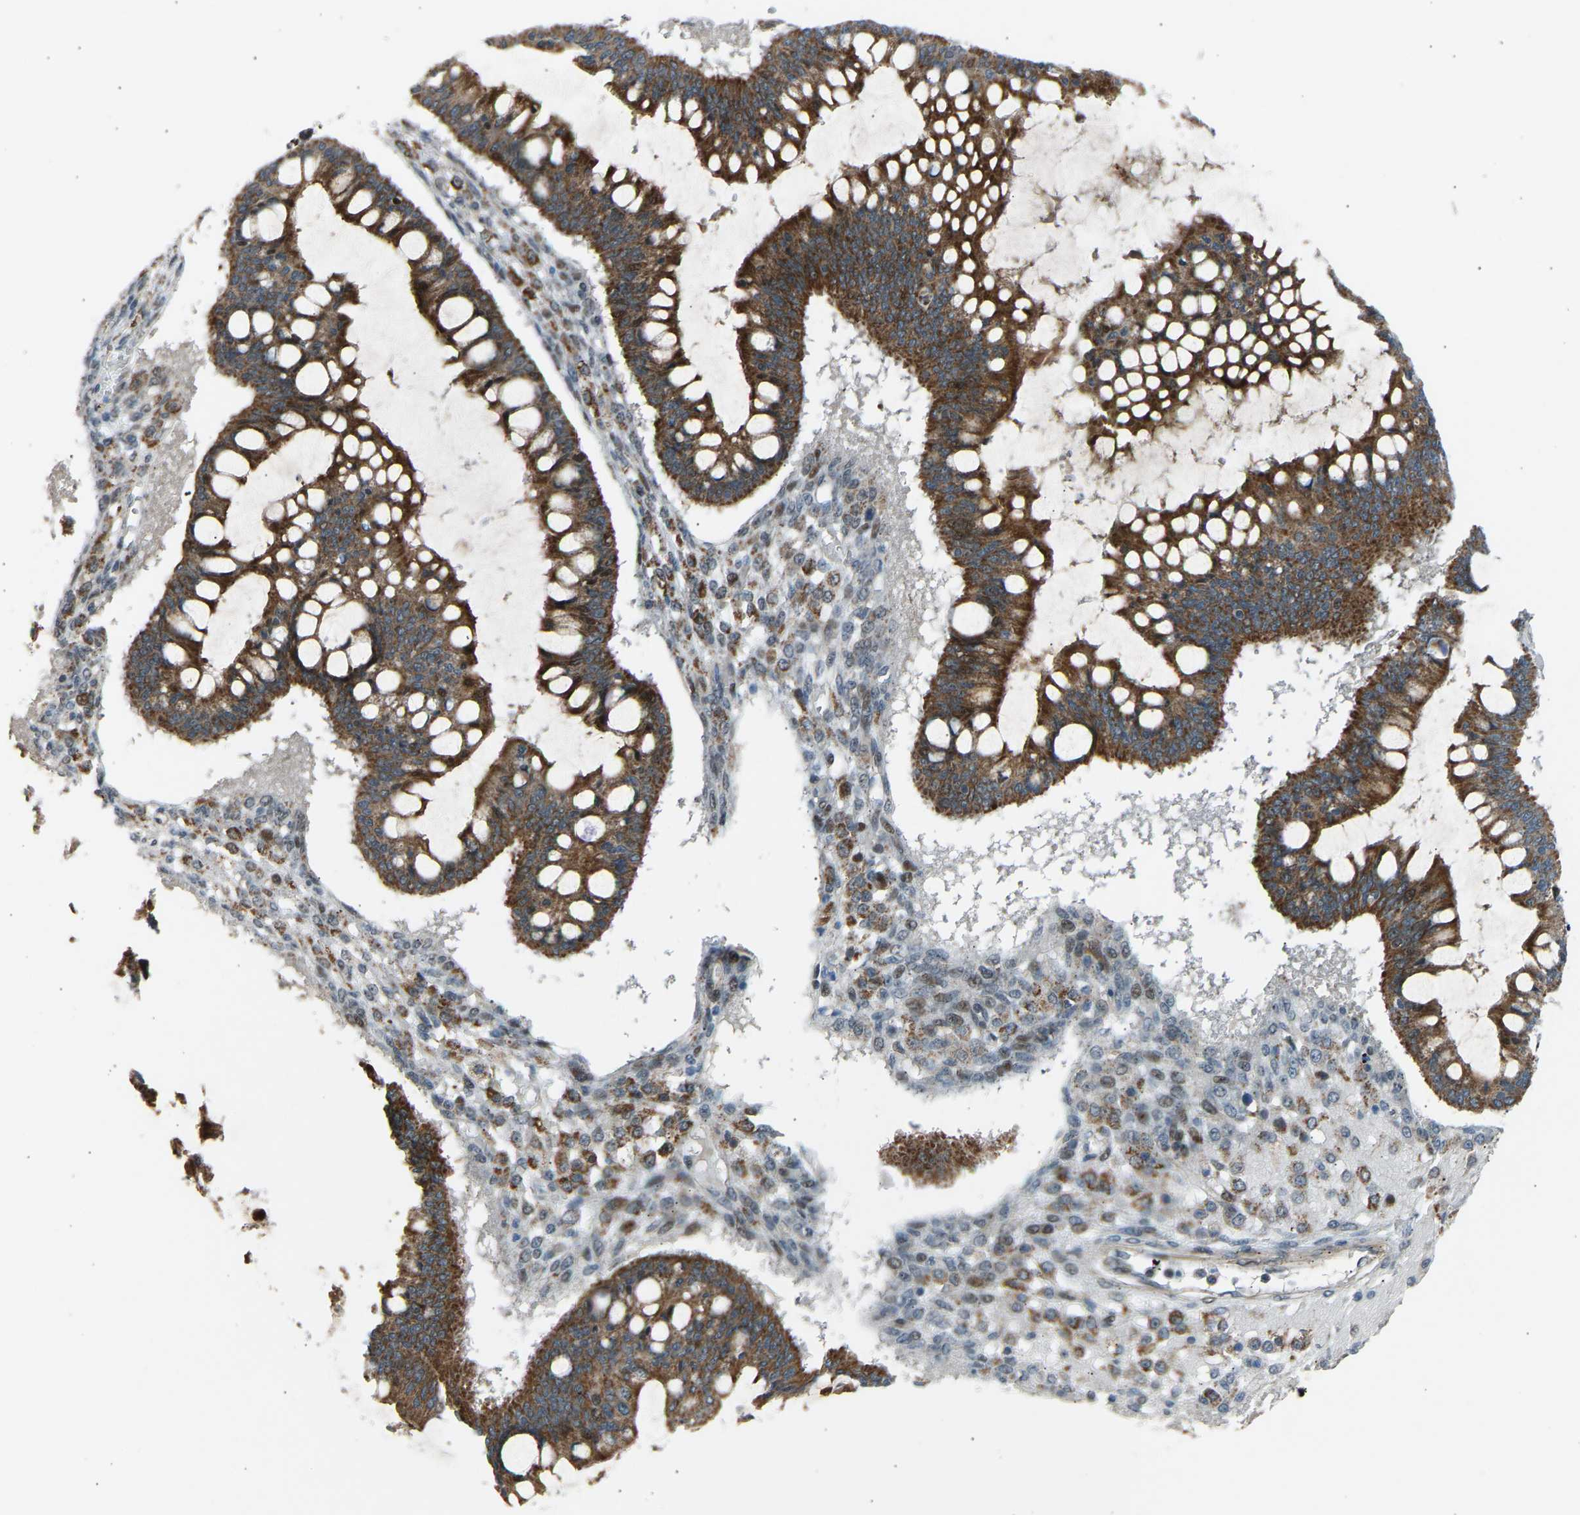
{"staining": {"intensity": "strong", "quantity": ">75%", "location": "cytoplasmic/membranous"}, "tissue": "ovarian cancer", "cell_type": "Tumor cells", "image_type": "cancer", "snomed": [{"axis": "morphology", "description": "Cystadenocarcinoma, mucinous, NOS"}, {"axis": "topography", "description": "Ovary"}], "caption": "Ovarian cancer (mucinous cystadenocarcinoma) stained for a protein (brown) displays strong cytoplasmic/membranous positive staining in approximately >75% of tumor cells.", "gene": "VPS41", "patient": {"sex": "female", "age": 73}}